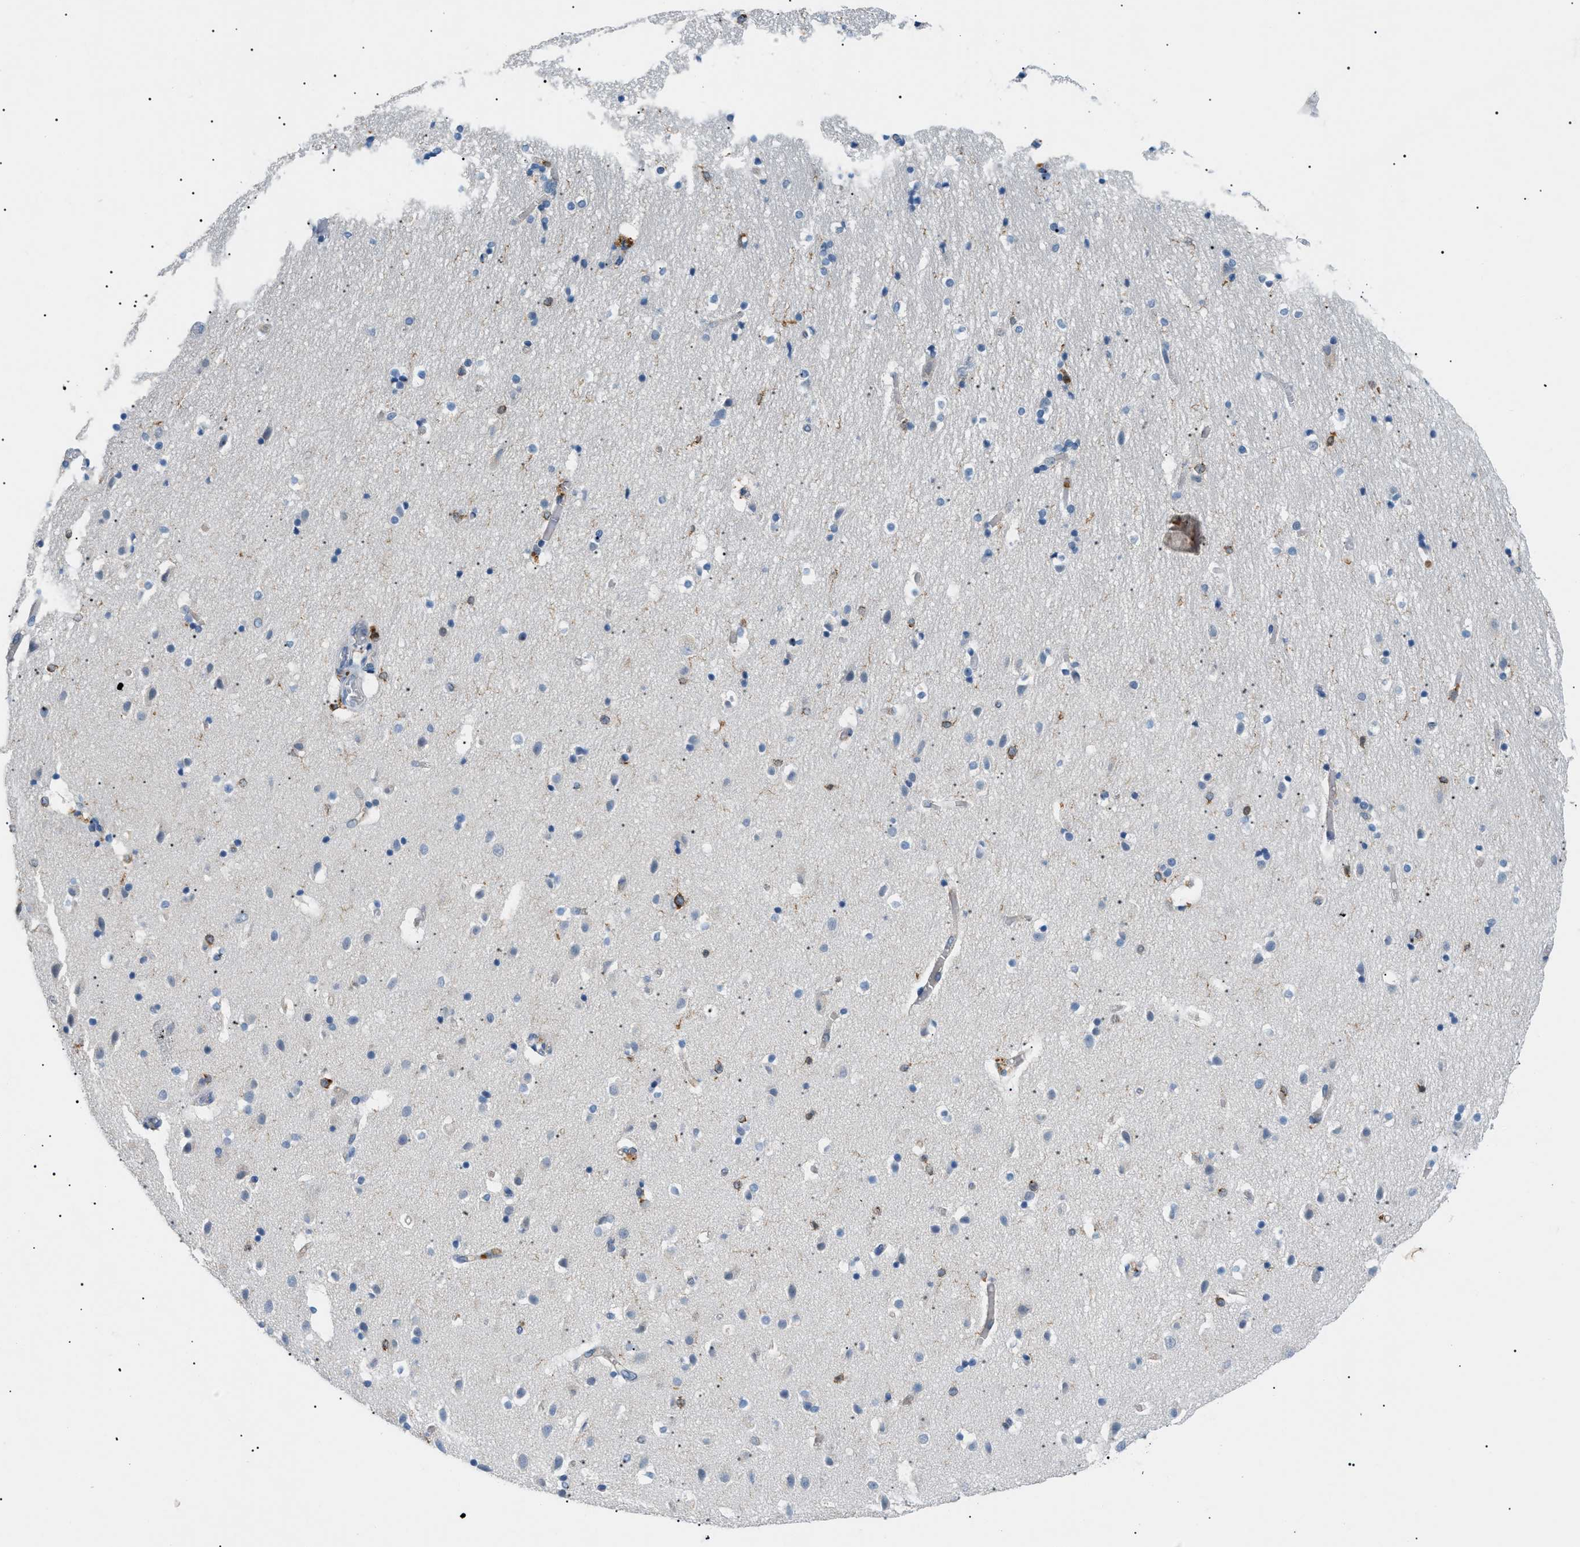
{"staining": {"intensity": "moderate", "quantity": "<25%", "location": "cytoplasmic/membranous"}, "tissue": "hippocampus", "cell_type": "Glial cells", "image_type": "normal", "snomed": [{"axis": "morphology", "description": "Normal tissue, NOS"}, {"axis": "topography", "description": "Hippocampus"}], "caption": "DAB (3,3'-diaminobenzidine) immunohistochemical staining of unremarkable hippocampus displays moderate cytoplasmic/membranous protein positivity in approximately <25% of glial cells. The protein of interest is shown in brown color, while the nuclei are stained blue.", "gene": "INPP5D", "patient": {"sex": "male", "age": 45}}